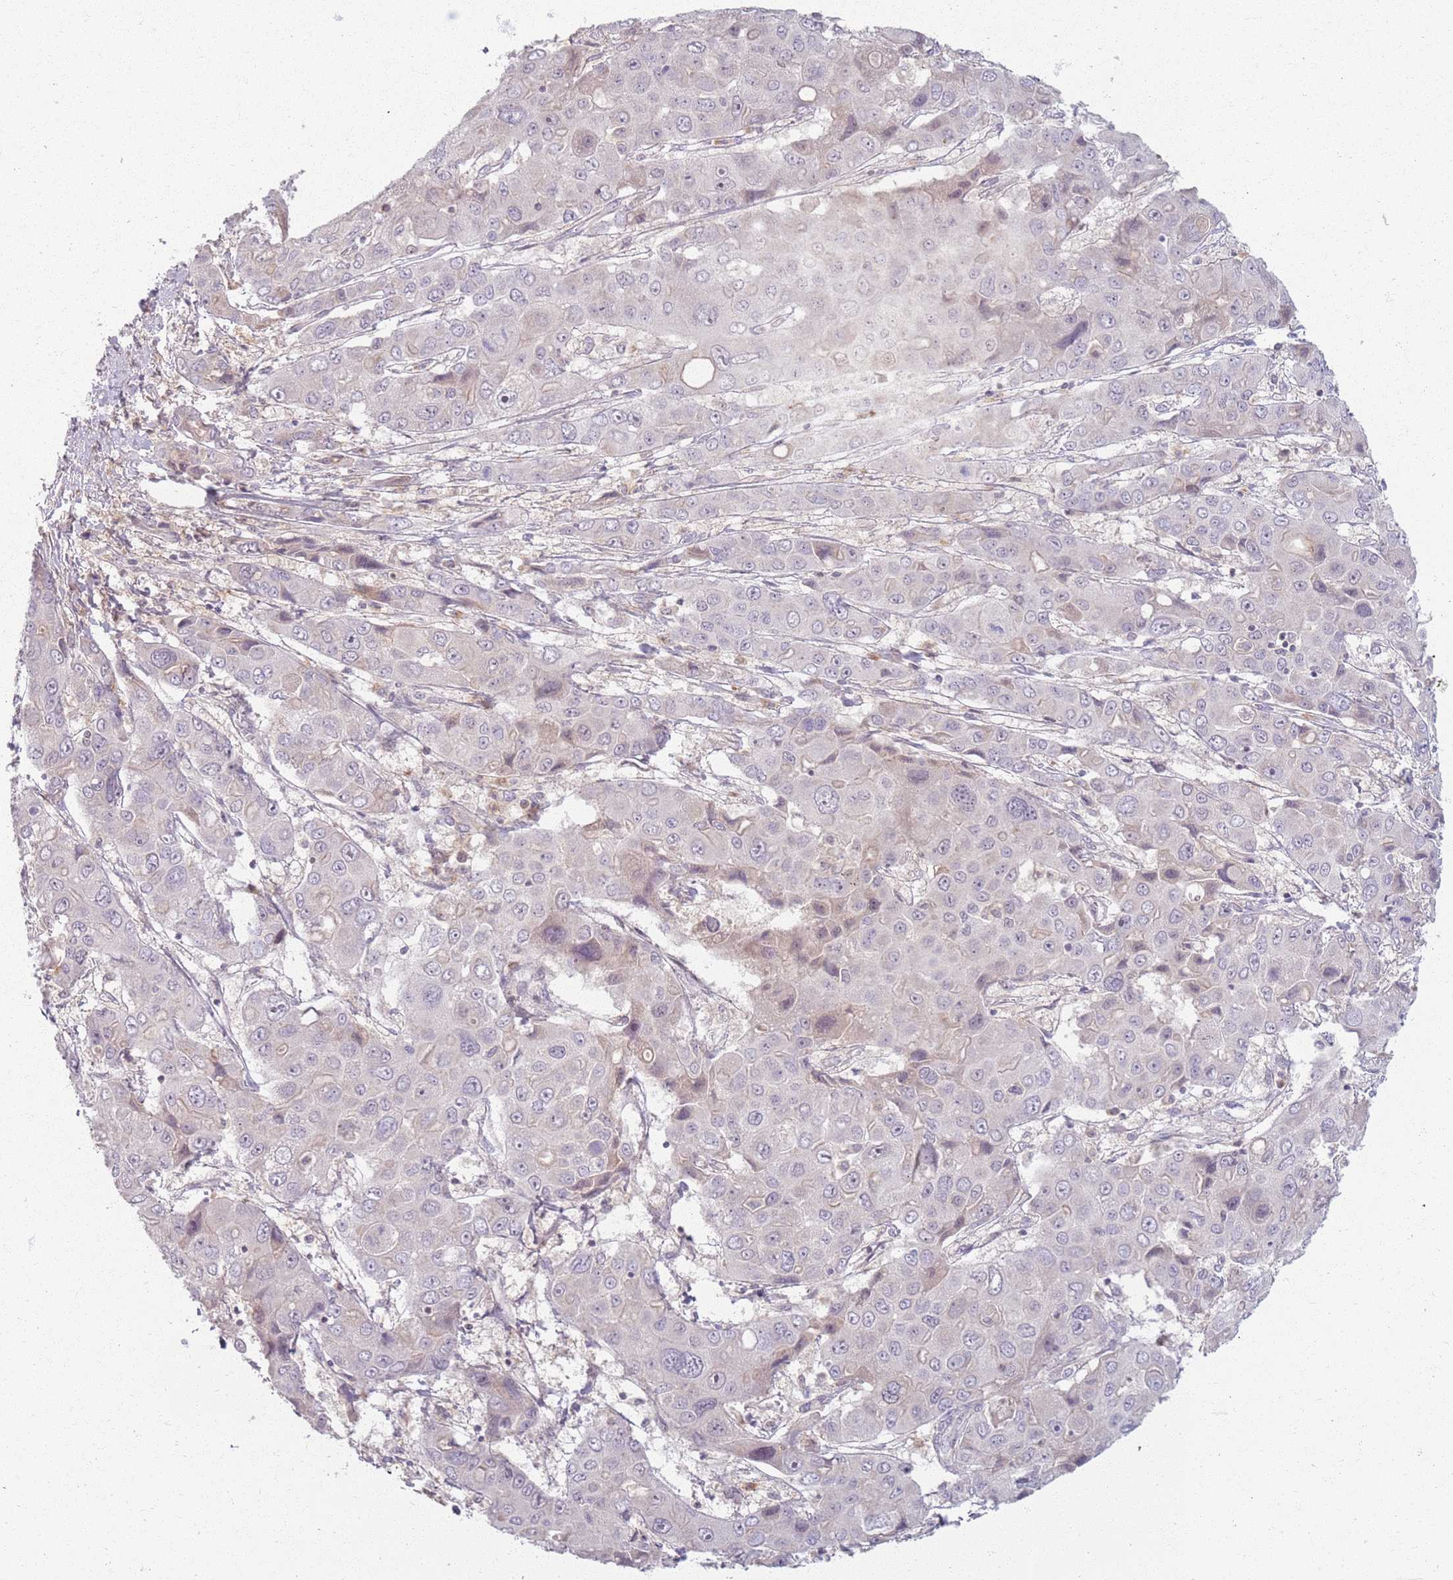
{"staining": {"intensity": "negative", "quantity": "none", "location": "none"}, "tissue": "liver cancer", "cell_type": "Tumor cells", "image_type": "cancer", "snomed": [{"axis": "morphology", "description": "Cholangiocarcinoma"}, {"axis": "topography", "description": "Liver"}], "caption": "The IHC histopathology image has no significant expression in tumor cells of liver cancer tissue. Brightfield microscopy of immunohistochemistry (IHC) stained with DAB (brown) and hematoxylin (blue), captured at high magnification.", "gene": "ZDHHC2", "patient": {"sex": "male", "age": 67}}